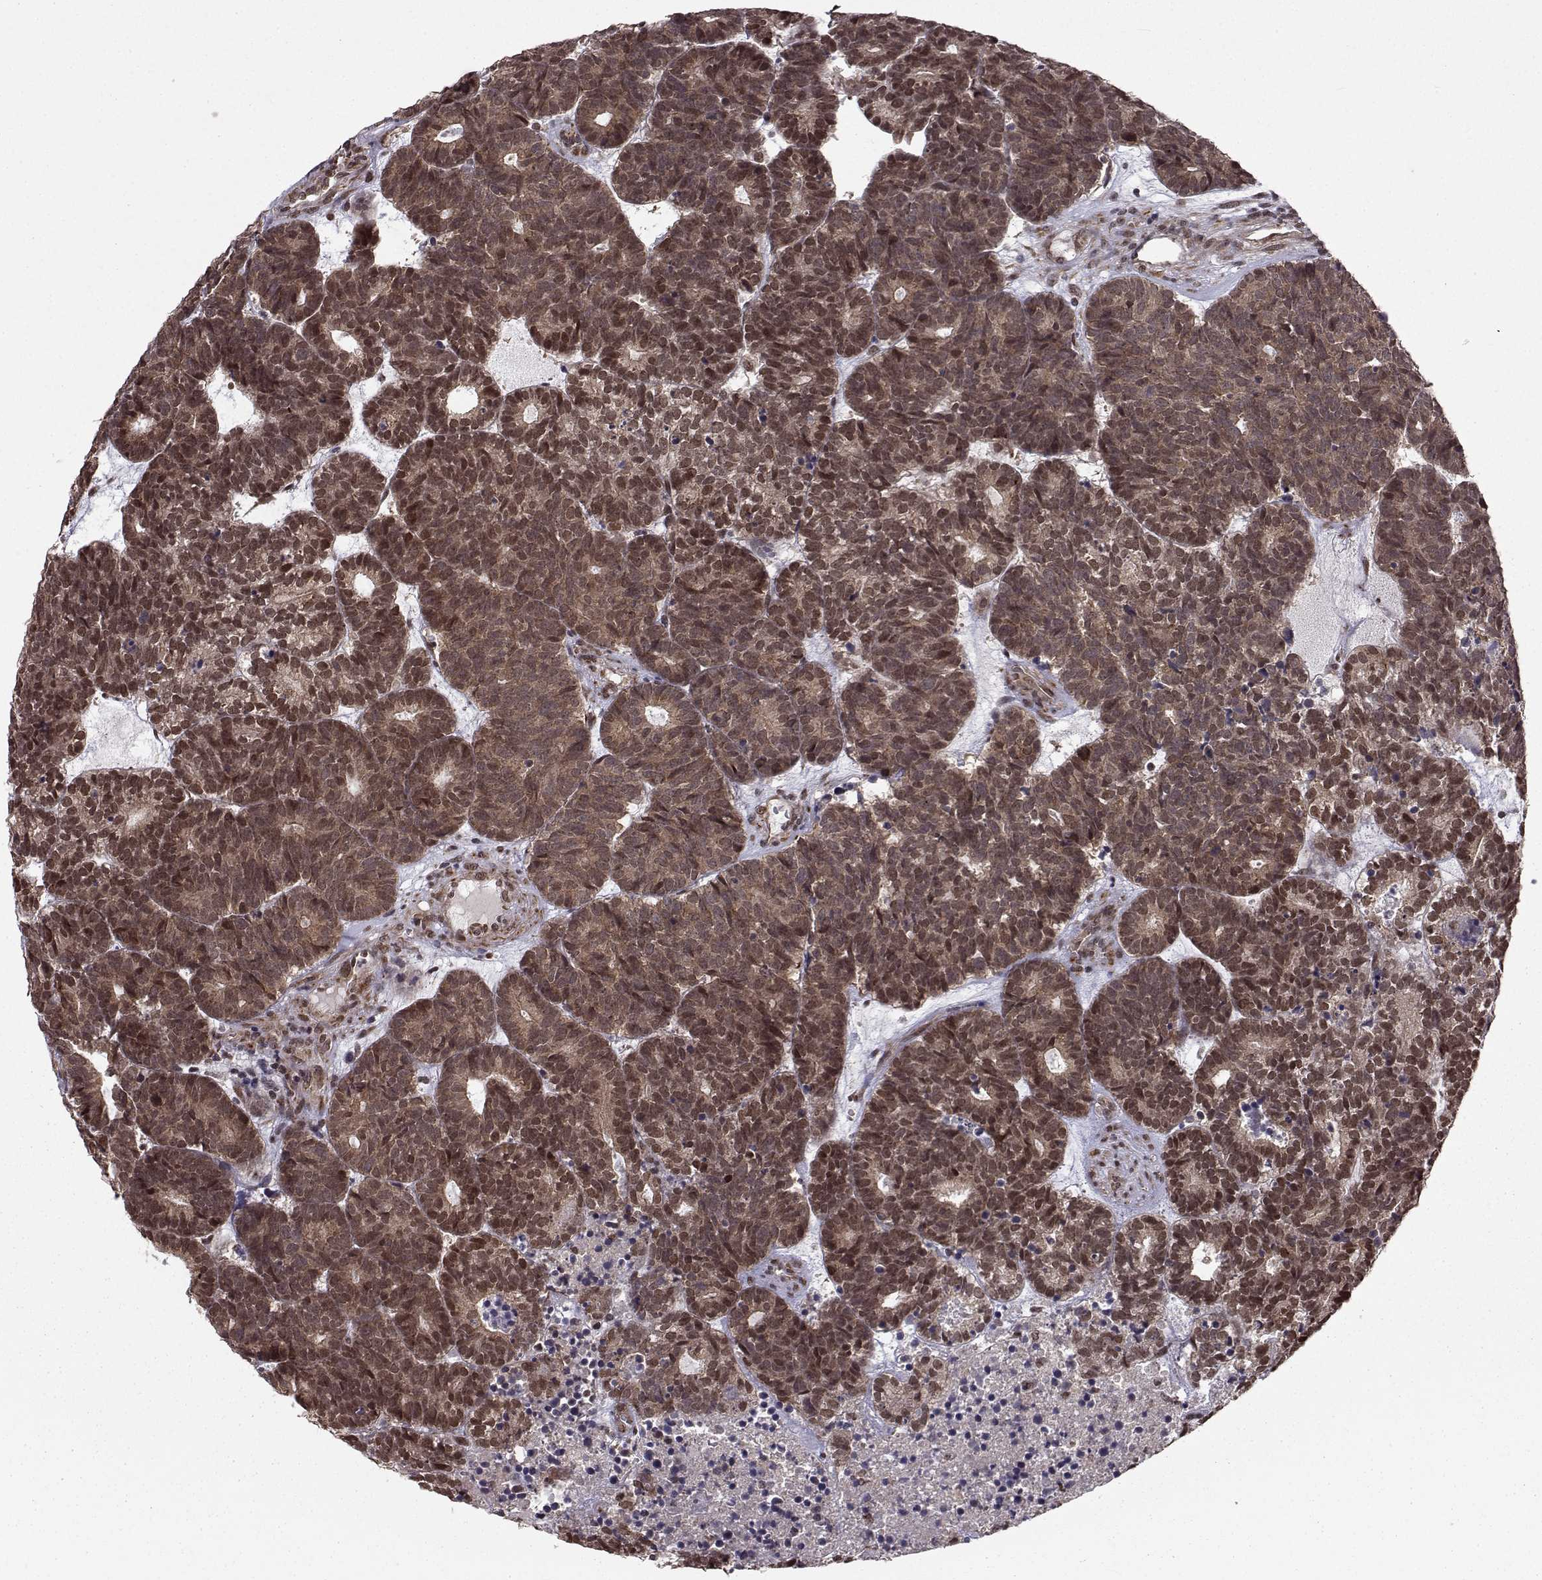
{"staining": {"intensity": "moderate", "quantity": ">75%", "location": "cytoplasmic/membranous,nuclear"}, "tissue": "head and neck cancer", "cell_type": "Tumor cells", "image_type": "cancer", "snomed": [{"axis": "morphology", "description": "Adenocarcinoma, NOS"}, {"axis": "topography", "description": "Head-Neck"}], "caption": "Moderate cytoplasmic/membranous and nuclear expression is appreciated in about >75% of tumor cells in adenocarcinoma (head and neck). Using DAB (3,3'-diaminobenzidine) (brown) and hematoxylin (blue) stains, captured at high magnification using brightfield microscopy.", "gene": "PKN2", "patient": {"sex": "female", "age": 81}}